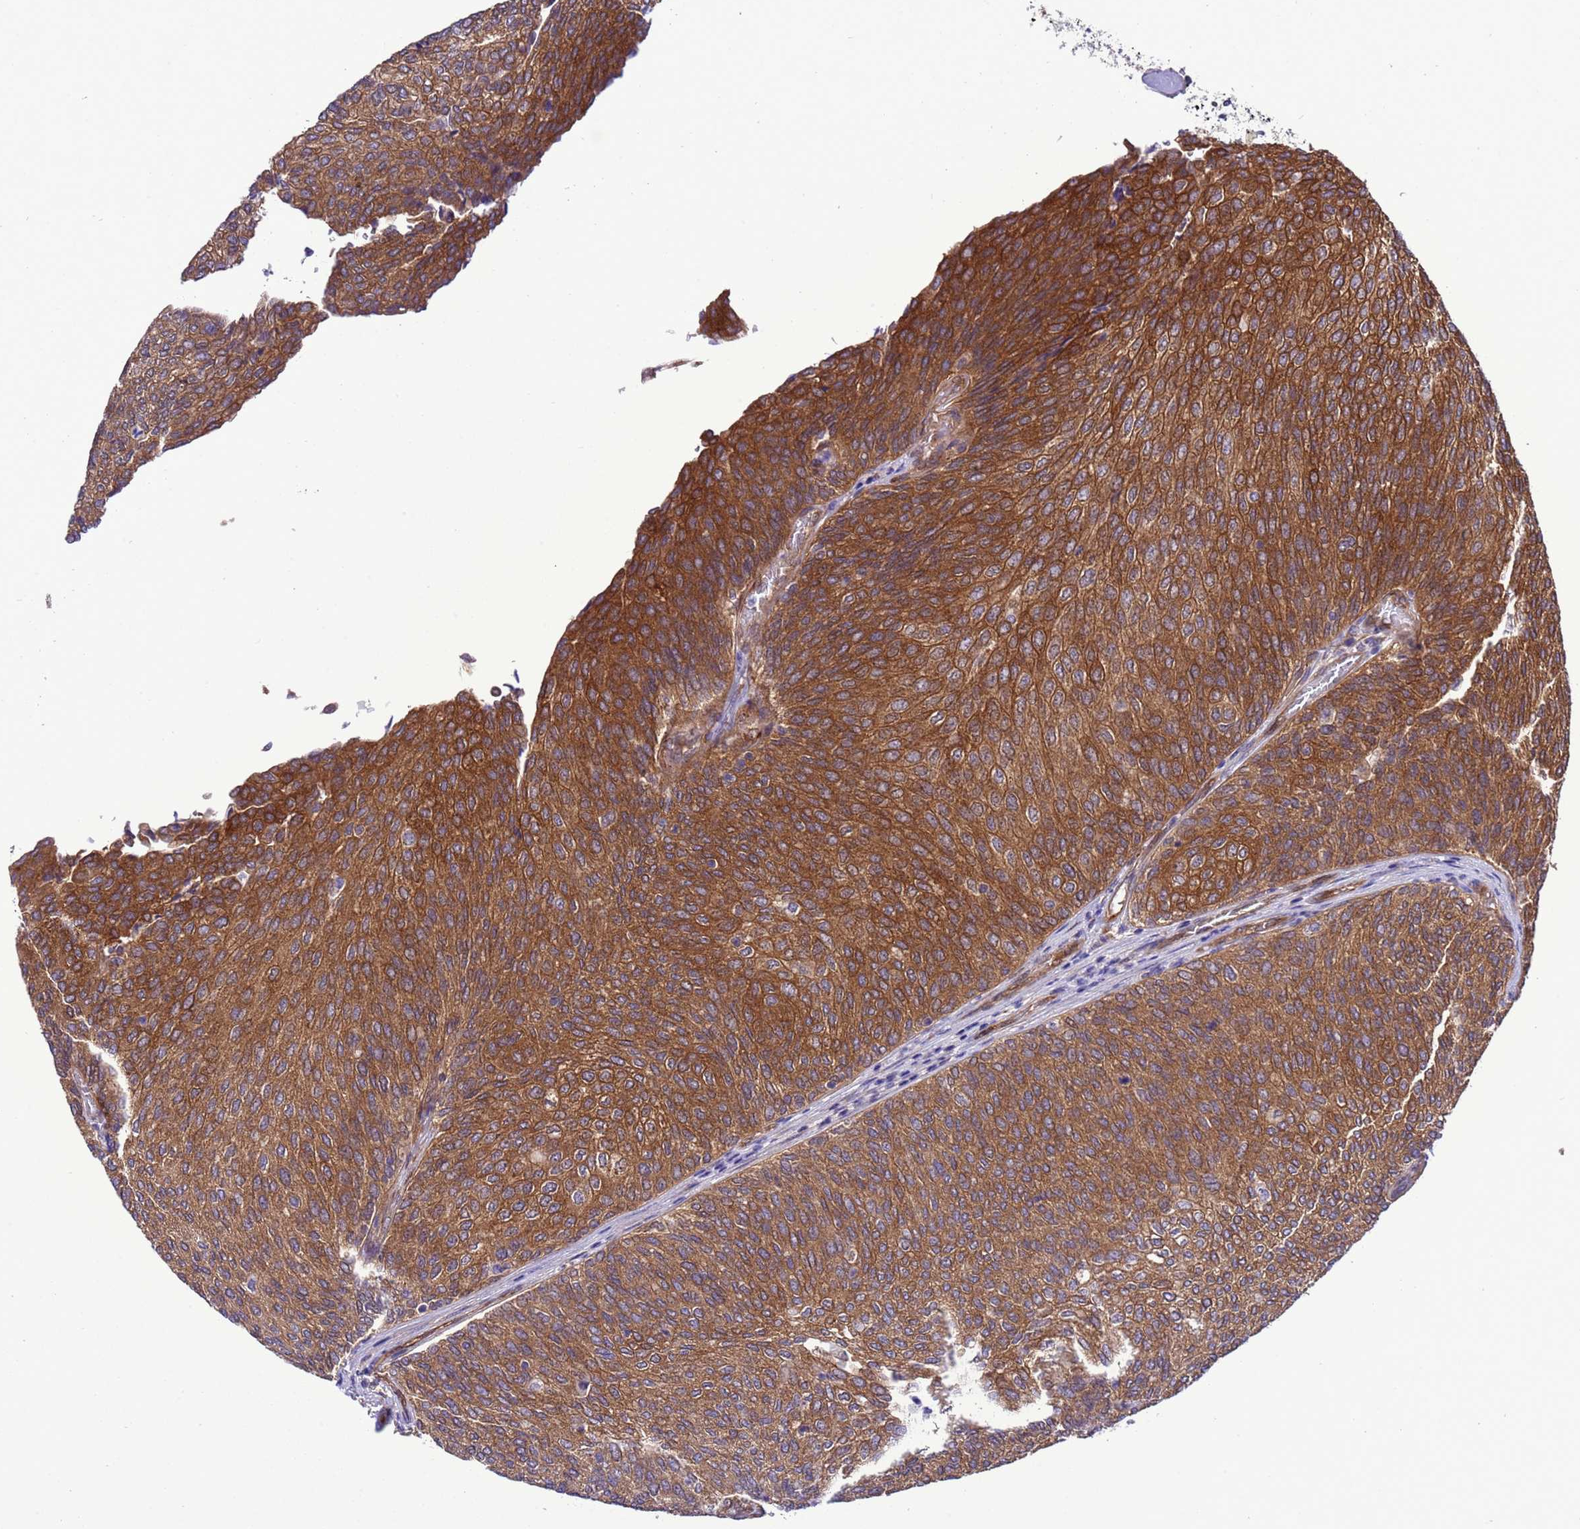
{"staining": {"intensity": "strong", "quantity": ">75%", "location": "cytoplasmic/membranous"}, "tissue": "urothelial cancer", "cell_type": "Tumor cells", "image_type": "cancer", "snomed": [{"axis": "morphology", "description": "Urothelial carcinoma, Low grade"}, {"axis": "topography", "description": "Urinary bladder"}], "caption": "The micrograph reveals immunohistochemical staining of low-grade urothelial carcinoma. There is strong cytoplasmic/membranous expression is identified in about >75% of tumor cells. Immunohistochemistry stains the protein in brown and the nuclei are stained blue.", "gene": "RABEP2", "patient": {"sex": "female", "age": 79}}